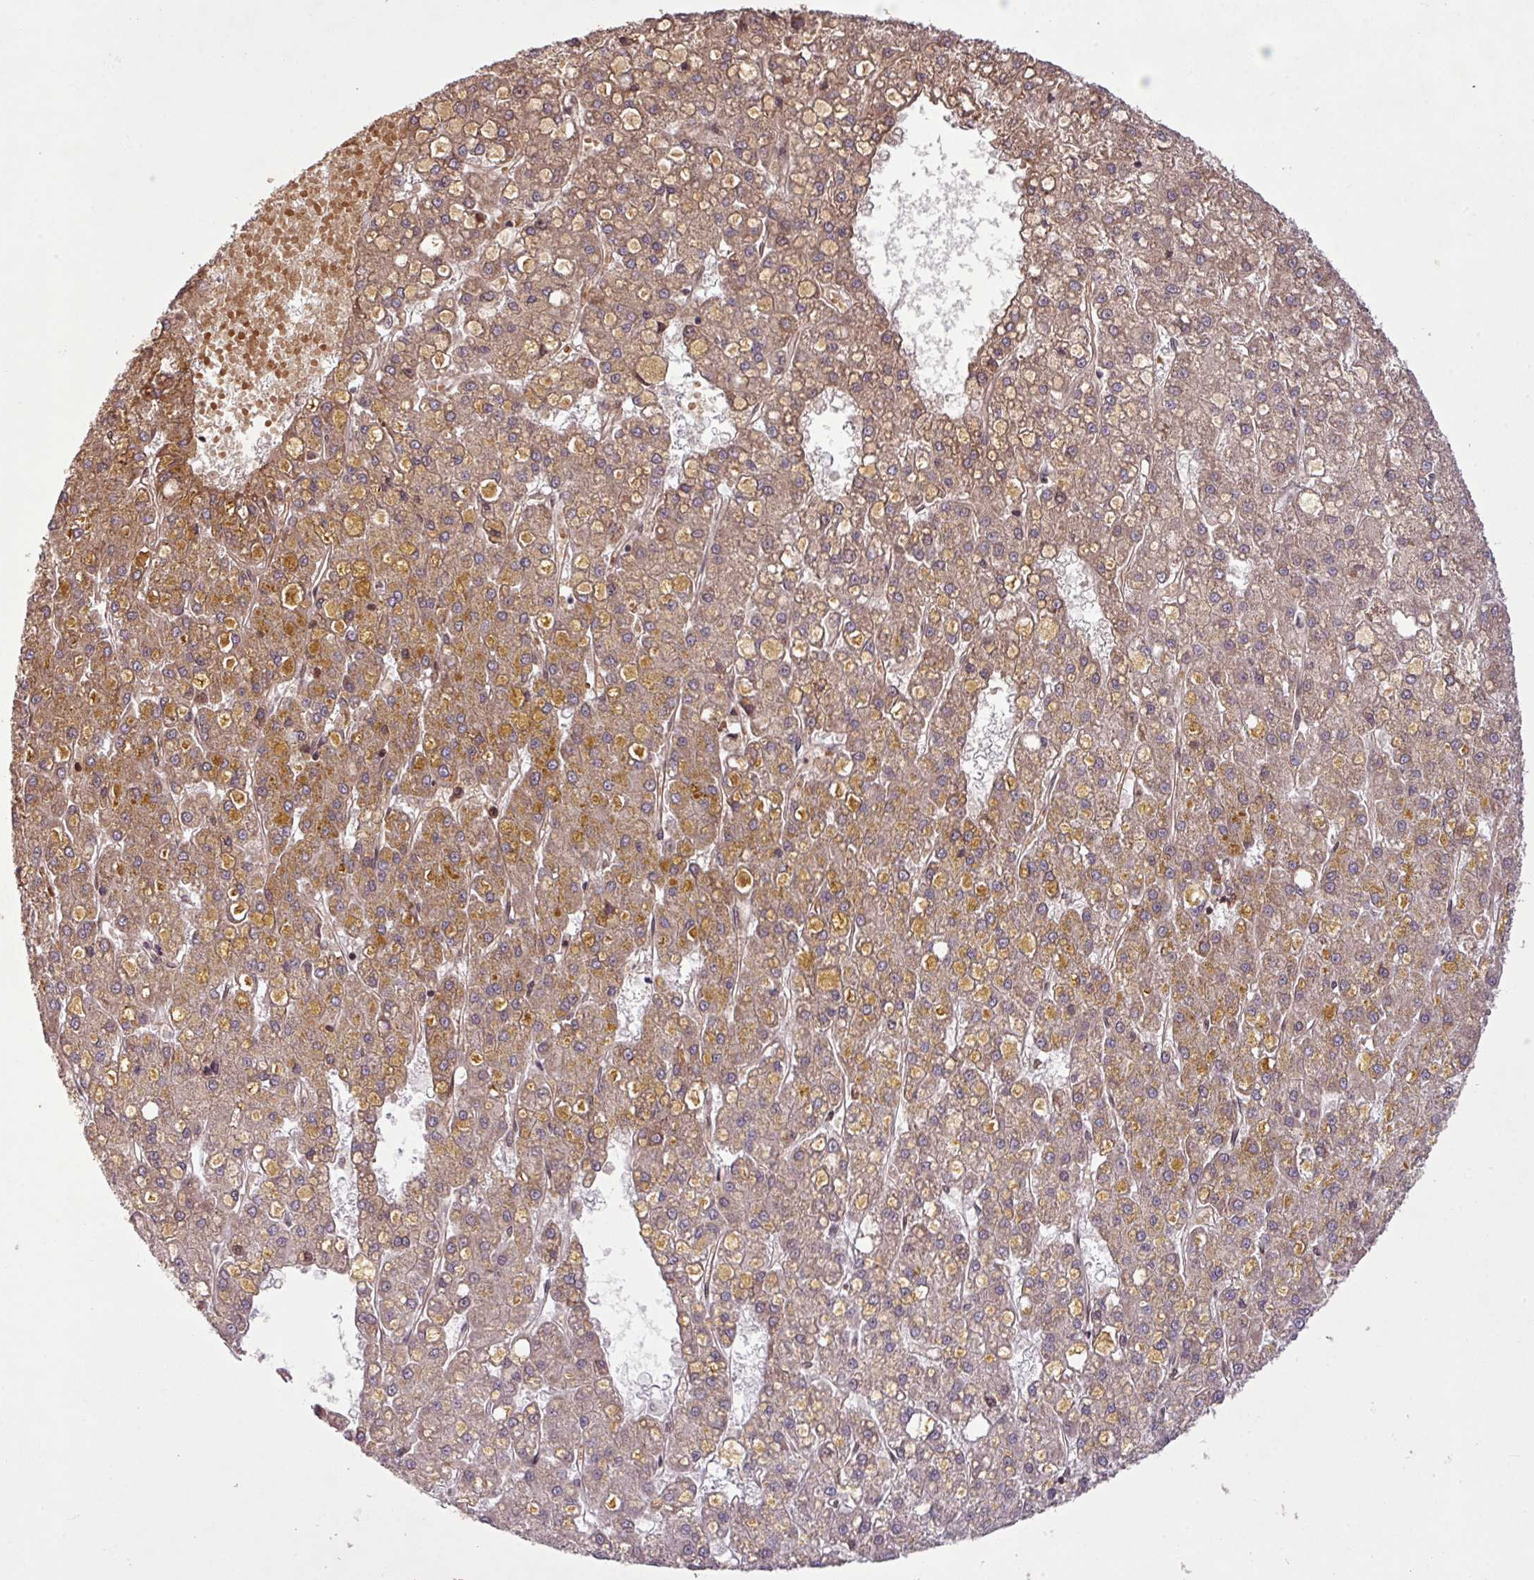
{"staining": {"intensity": "moderate", "quantity": ">75%", "location": "cytoplasmic/membranous"}, "tissue": "liver cancer", "cell_type": "Tumor cells", "image_type": "cancer", "snomed": [{"axis": "morphology", "description": "Carcinoma, Hepatocellular, NOS"}, {"axis": "topography", "description": "Liver"}], "caption": "Hepatocellular carcinoma (liver) stained with DAB immunohistochemistry displays medium levels of moderate cytoplasmic/membranous expression in approximately >75% of tumor cells. The protein is stained brown, and the nuclei are stained in blue (DAB IHC with brightfield microscopy, high magnification).", "gene": "PRDM5", "patient": {"sex": "male", "age": 67}}